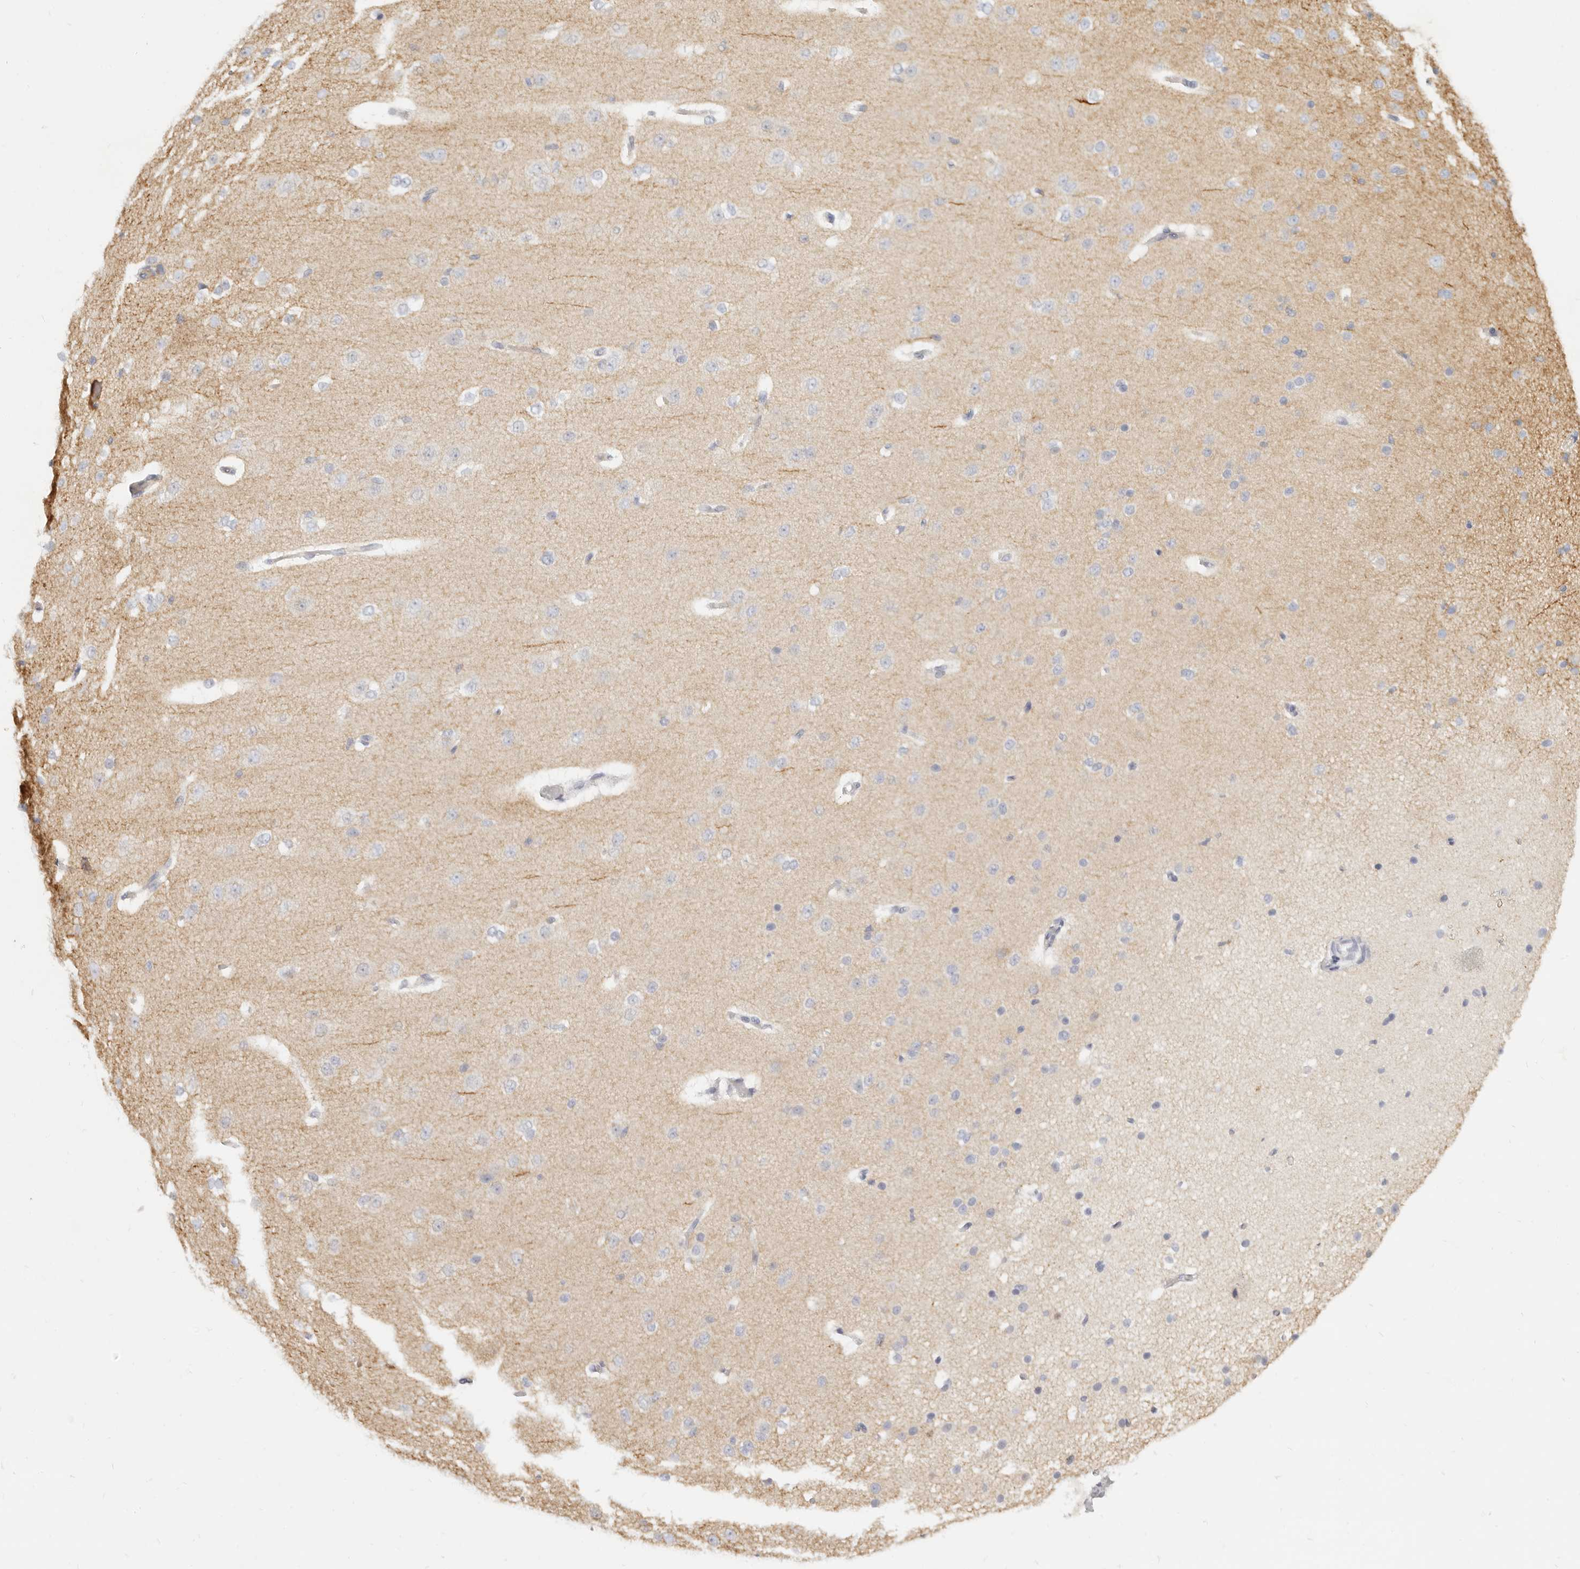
{"staining": {"intensity": "negative", "quantity": "none", "location": "none"}, "tissue": "cerebral cortex", "cell_type": "Endothelial cells", "image_type": "normal", "snomed": [{"axis": "morphology", "description": "Normal tissue, NOS"}, {"axis": "morphology", "description": "Developmental malformation"}, {"axis": "topography", "description": "Cerebral cortex"}], "caption": "This is a image of immunohistochemistry staining of normal cerebral cortex, which shows no expression in endothelial cells.", "gene": "NIBAN1", "patient": {"sex": "female", "age": 30}}